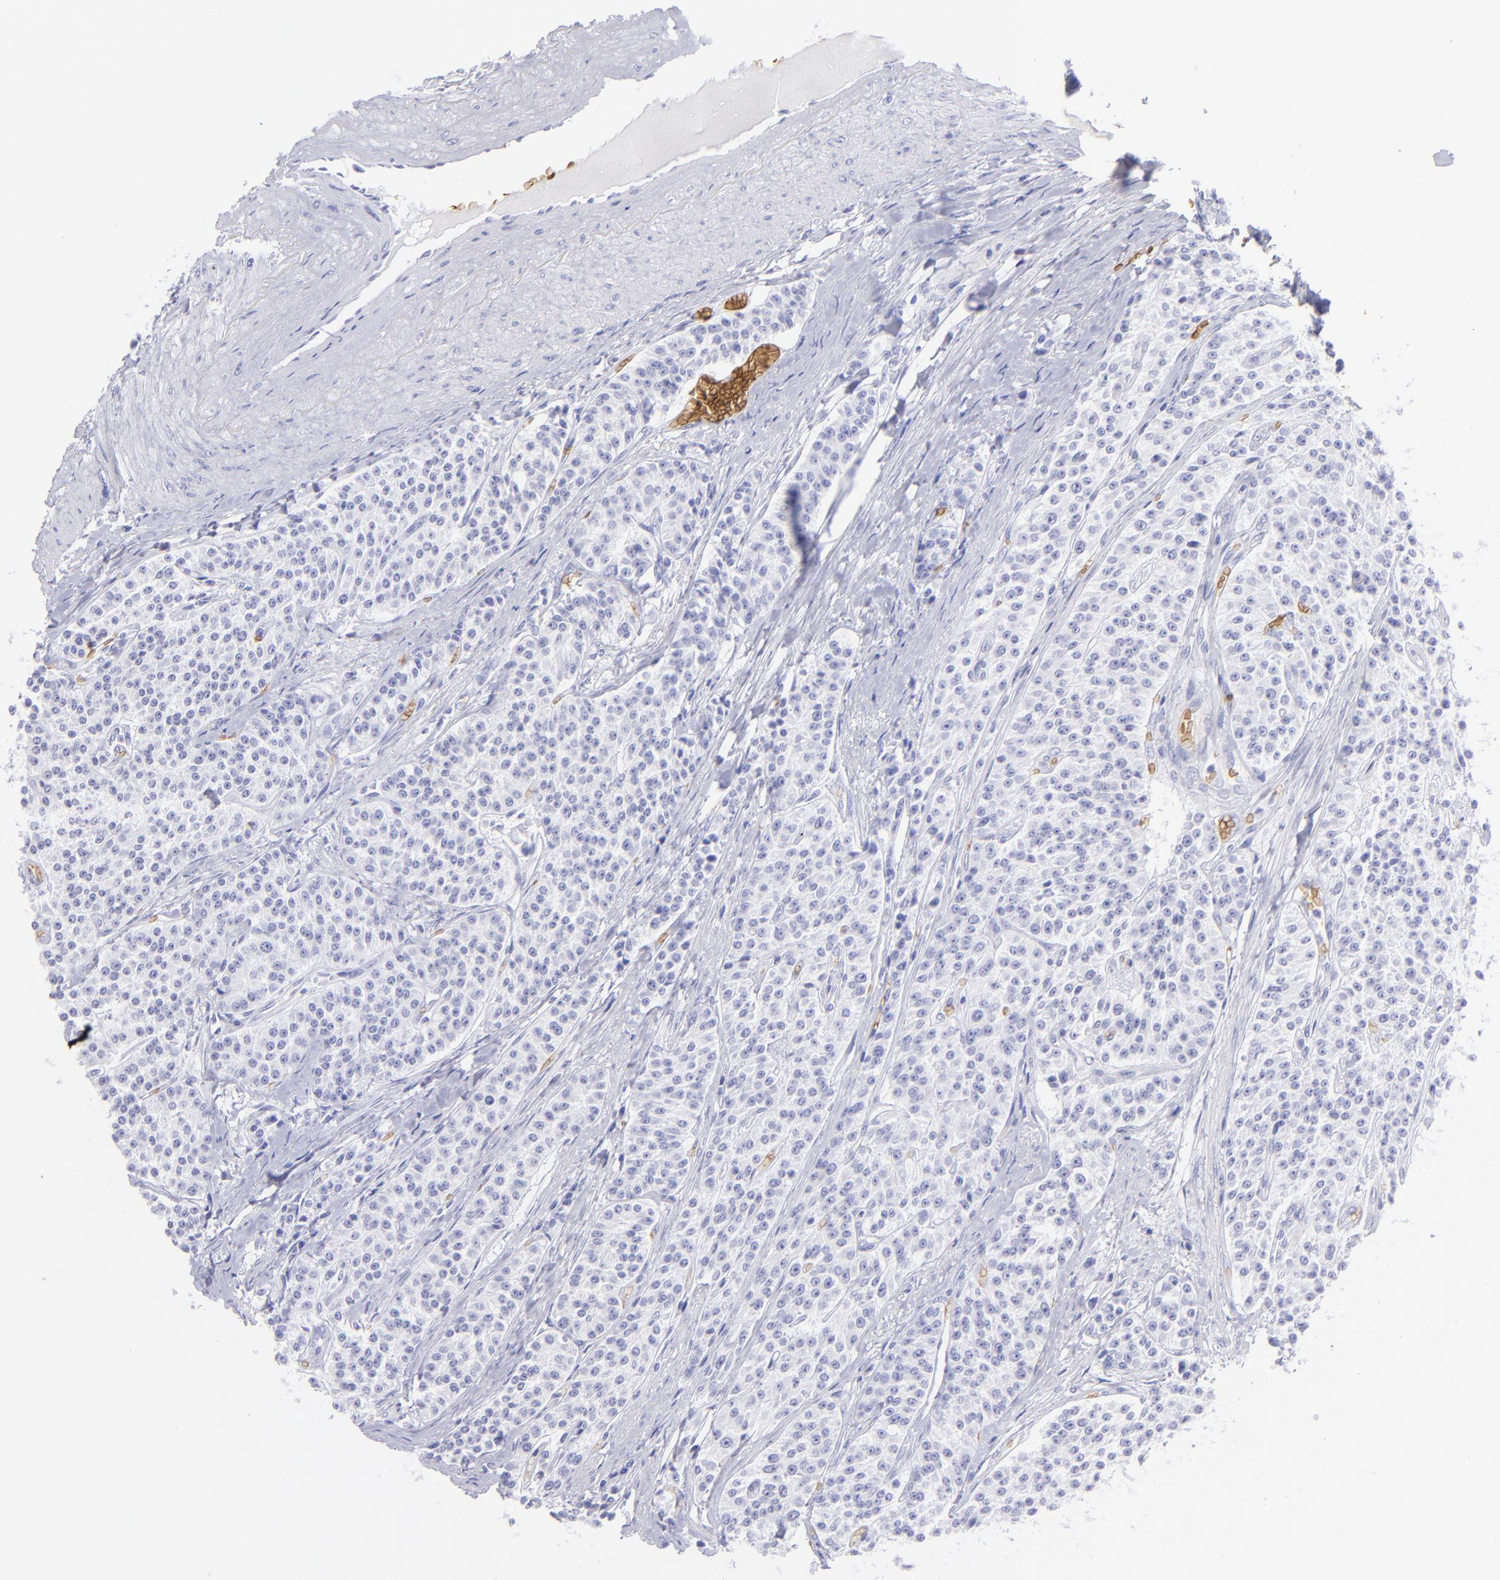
{"staining": {"intensity": "negative", "quantity": "none", "location": "none"}, "tissue": "carcinoid", "cell_type": "Tumor cells", "image_type": "cancer", "snomed": [{"axis": "morphology", "description": "Carcinoid, malignant, NOS"}, {"axis": "topography", "description": "Stomach"}], "caption": "Tumor cells show no significant expression in malignant carcinoid.", "gene": "GYPA", "patient": {"sex": "female", "age": 76}}